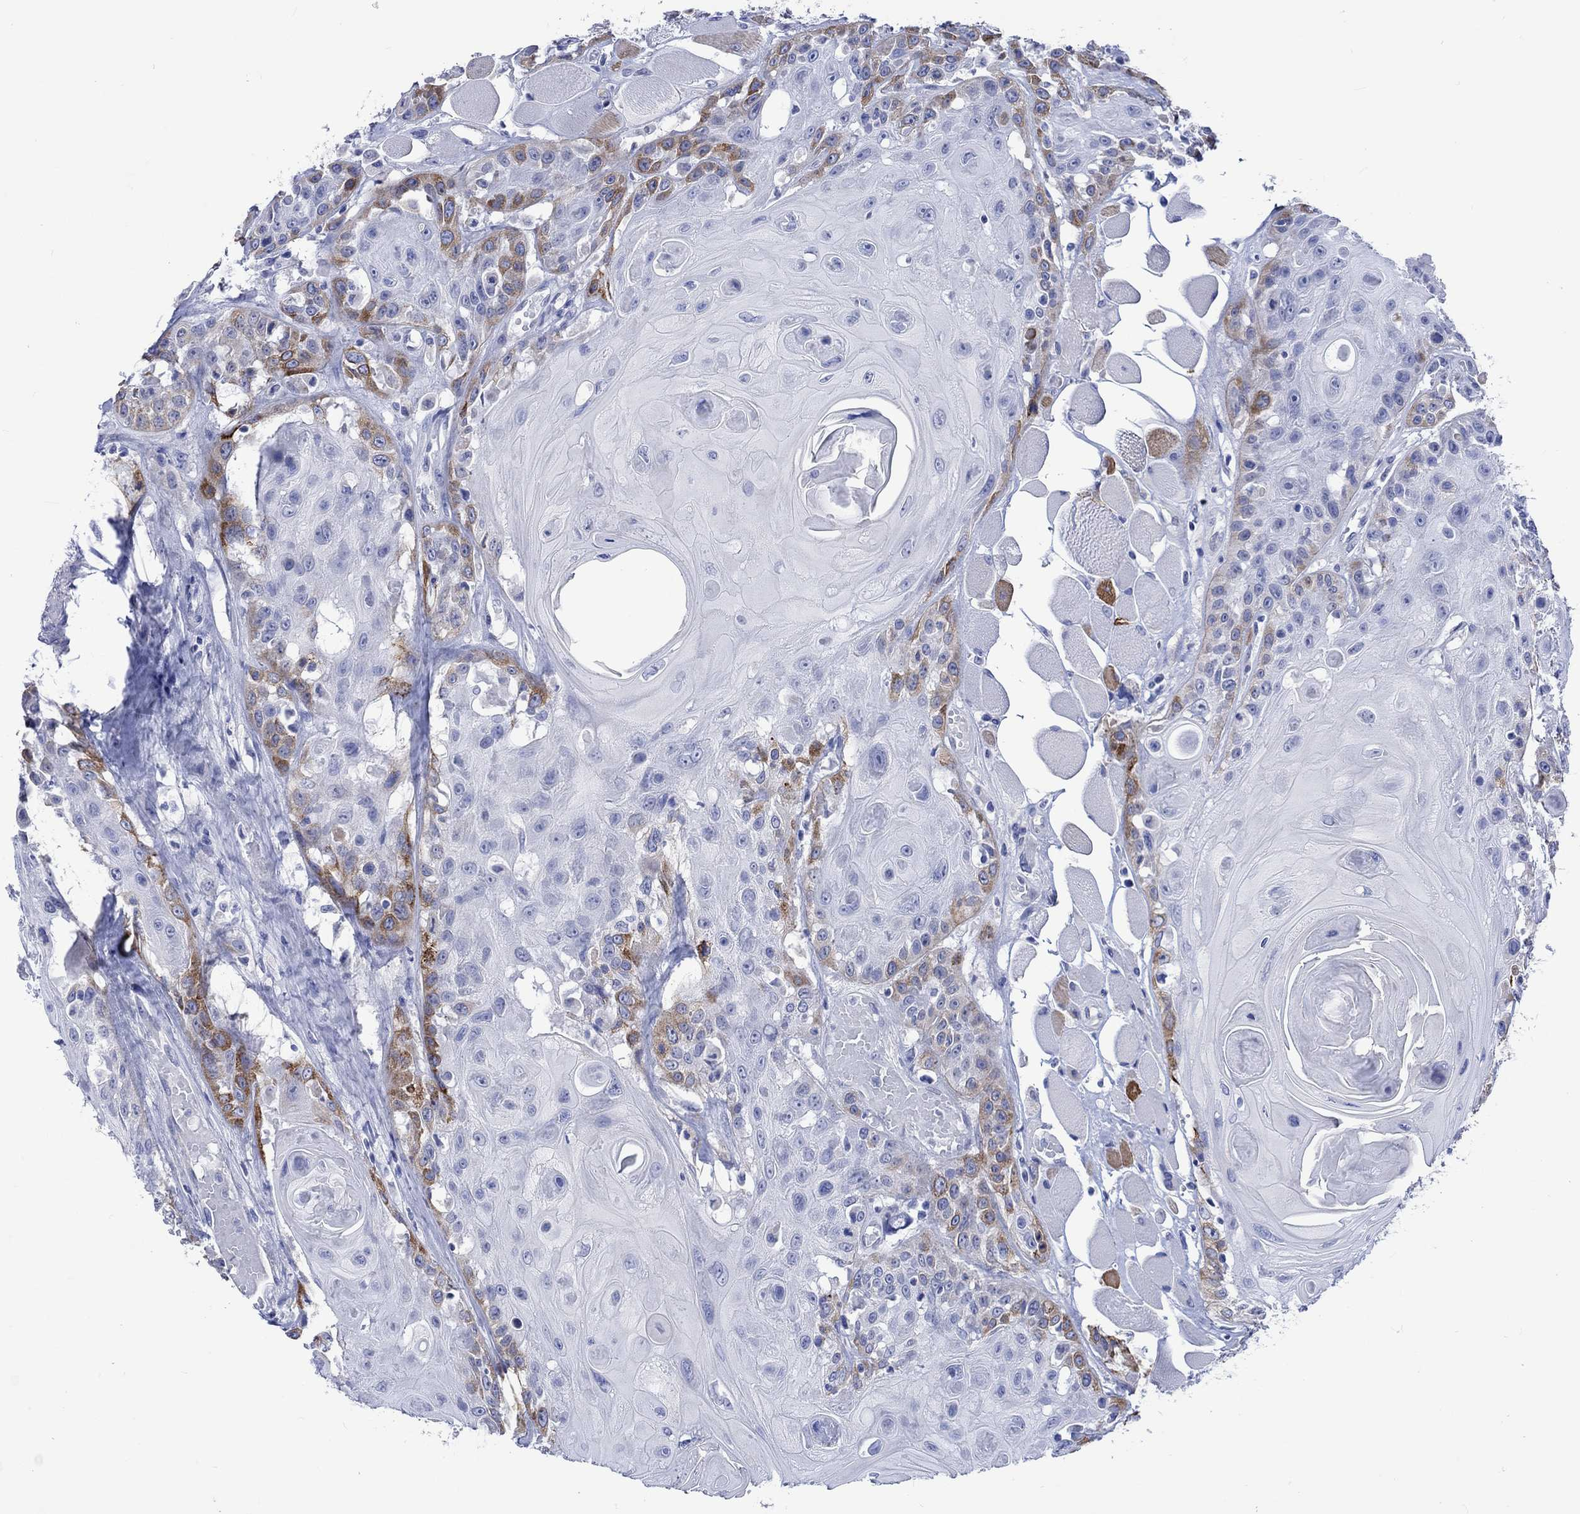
{"staining": {"intensity": "strong", "quantity": "<25%", "location": "cytoplasmic/membranous"}, "tissue": "head and neck cancer", "cell_type": "Tumor cells", "image_type": "cancer", "snomed": [{"axis": "morphology", "description": "Squamous cell carcinoma, NOS"}, {"axis": "topography", "description": "Head-Neck"}], "caption": "Squamous cell carcinoma (head and neck) was stained to show a protein in brown. There is medium levels of strong cytoplasmic/membranous expression in approximately <25% of tumor cells.", "gene": "KLHL33", "patient": {"sex": "female", "age": 59}}